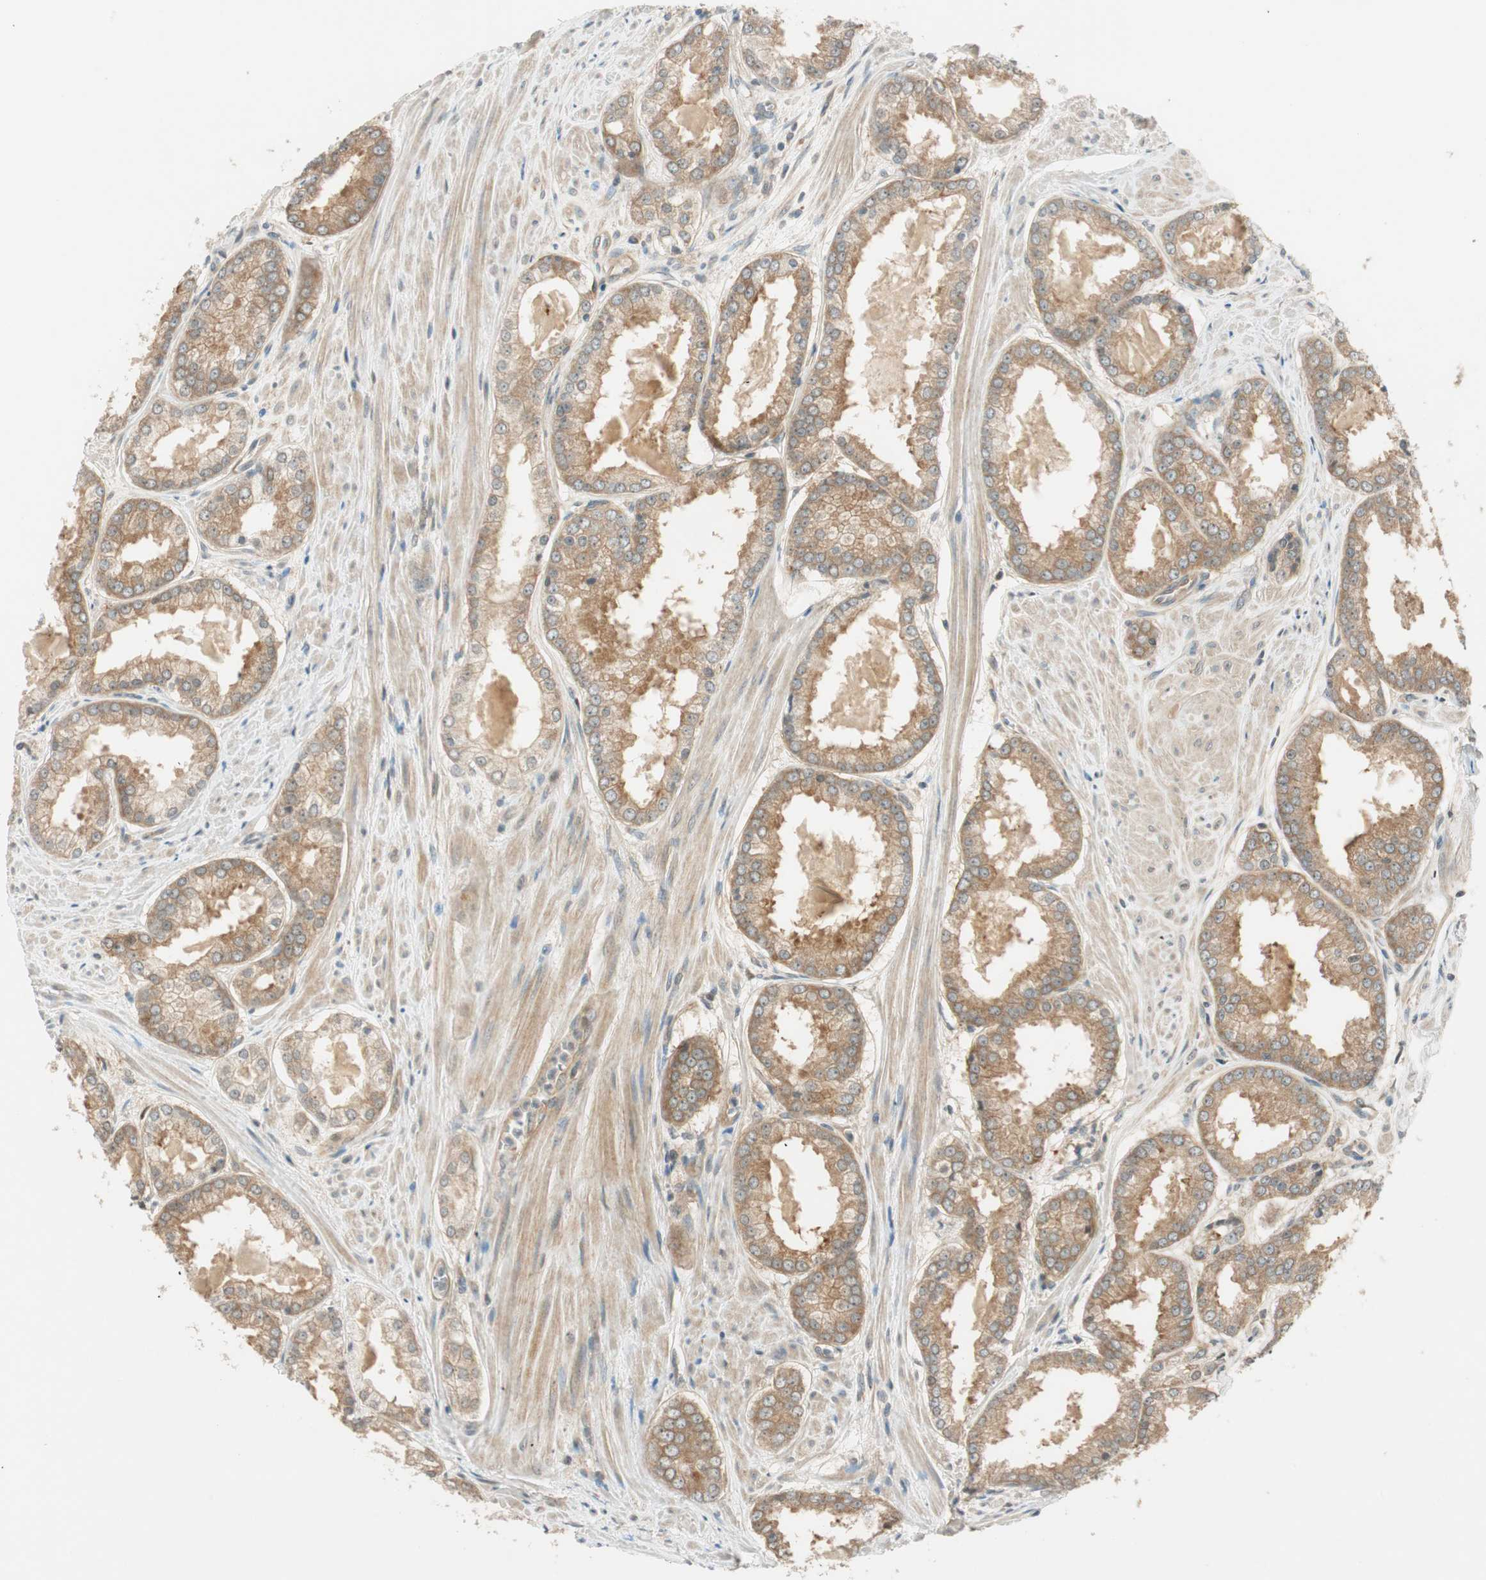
{"staining": {"intensity": "moderate", "quantity": ">75%", "location": "cytoplasmic/membranous"}, "tissue": "prostate cancer", "cell_type": "Tumor cells", "image_type": "cancer", "snomed": [{"axis": "morphology", "description": "Adenocarcinoma, Low grade"}, {"axis": "topography", "description": "Prostate"}], "caption": "Immunohistochemical staining of prostate cancer shows medium levels of moderate cytoplasmic/membranous staining in approximately >75% of tumor cells.", "gene": "PSMD8", "patient": {"sex": "male", "age": 64}}